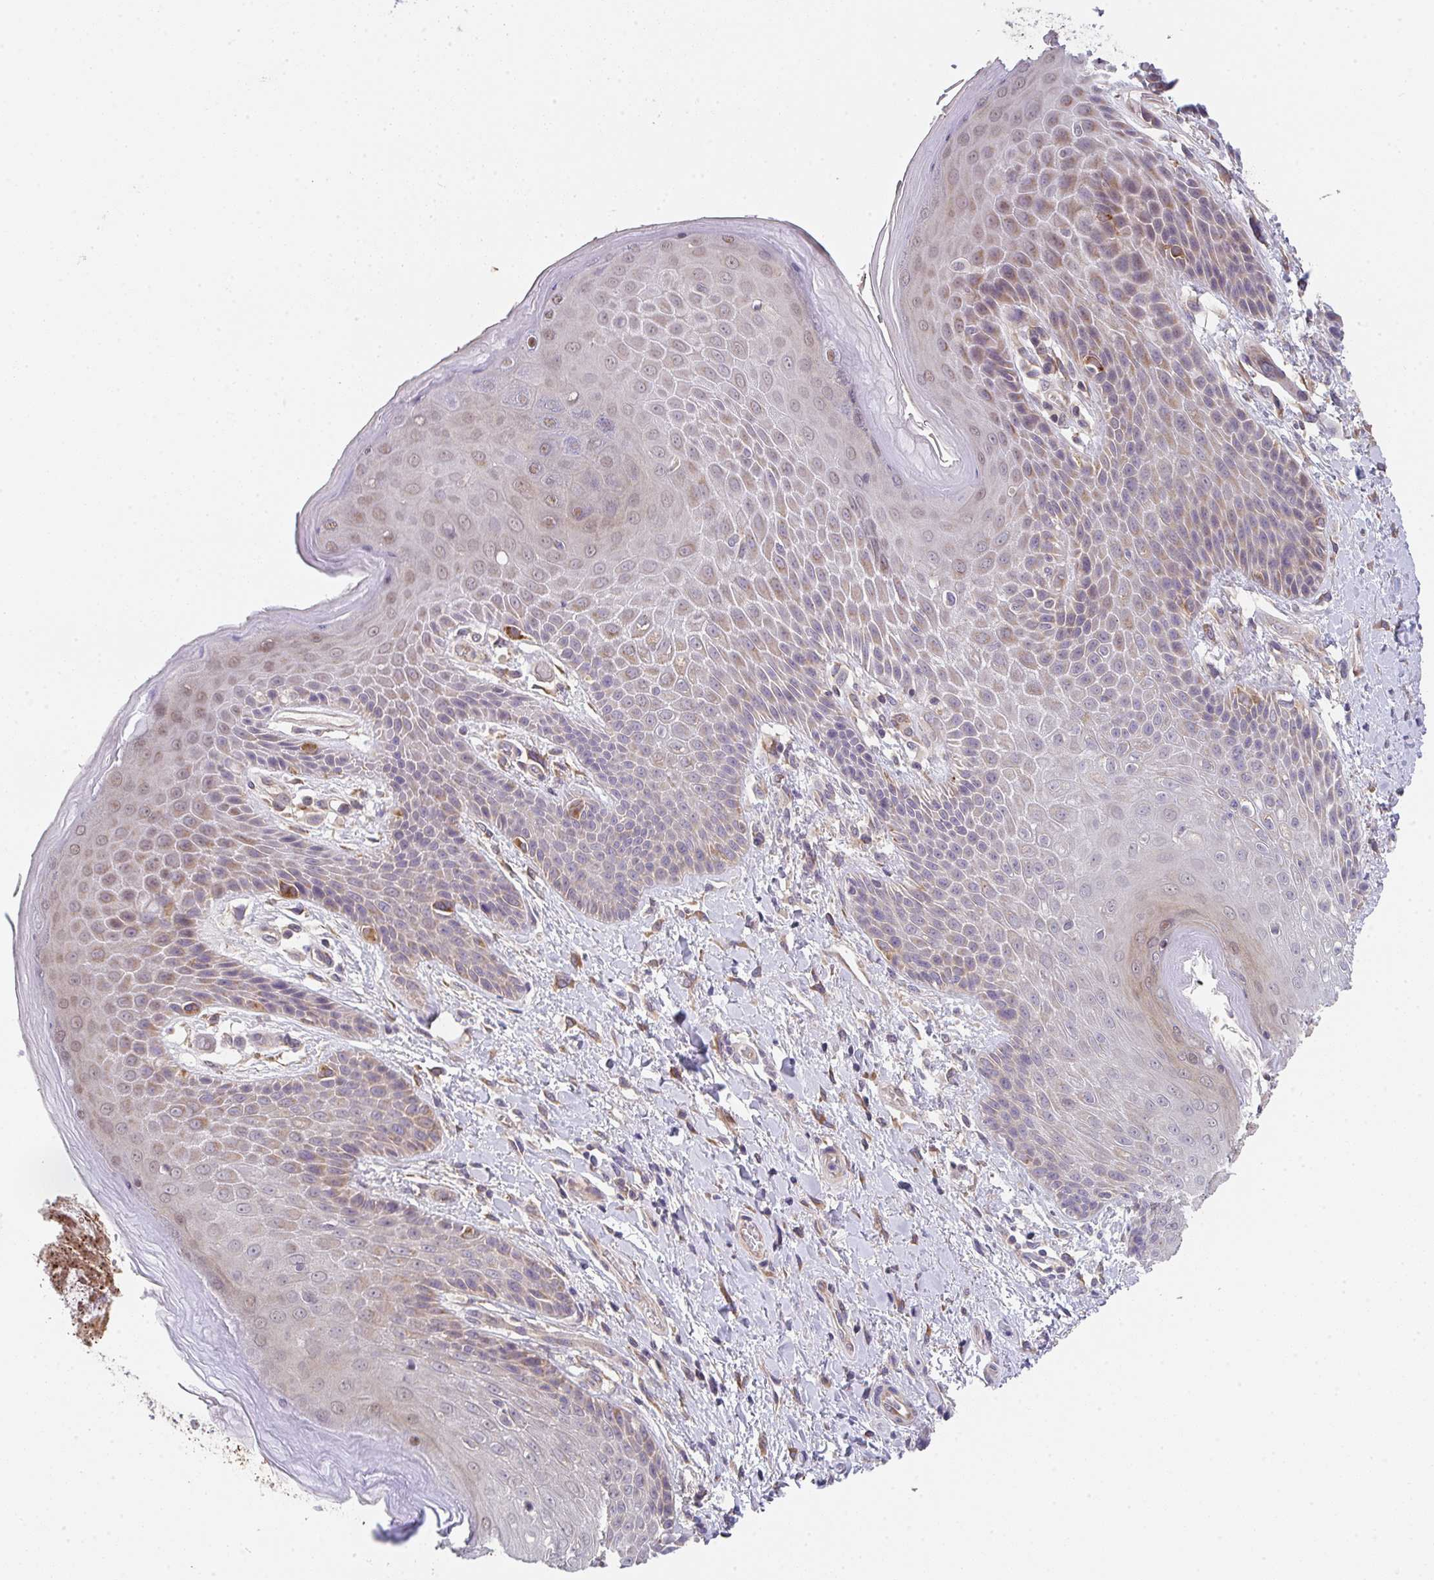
{"staining": {"intensity": "weak", "quantity": "25%-75%", "location": "cytoplasmic/membranous"}, "tissue": "skin", "cell_type": "Epidermal cells", "image_type": "normal", "snomed": [{"axis": "morphology", "description": "Normal tissue, NOS"}, {"axis": "topography", "description": "Anal"}, {"axis": "topography", "description": "Peripheral nerve tissue"}], "caption": "The image exhibits staining of unremarkable skin, revealing weak cytoplasmic/membranous protein staining (brown color) within epidermal cells. The protein of interest is stained brown, and the nuclei are stained in blue (DAB IHC with brightfield microscopy, high magnification).", "gene": "TSPAN31", "patient": {"sex": "male", "age": 51}}